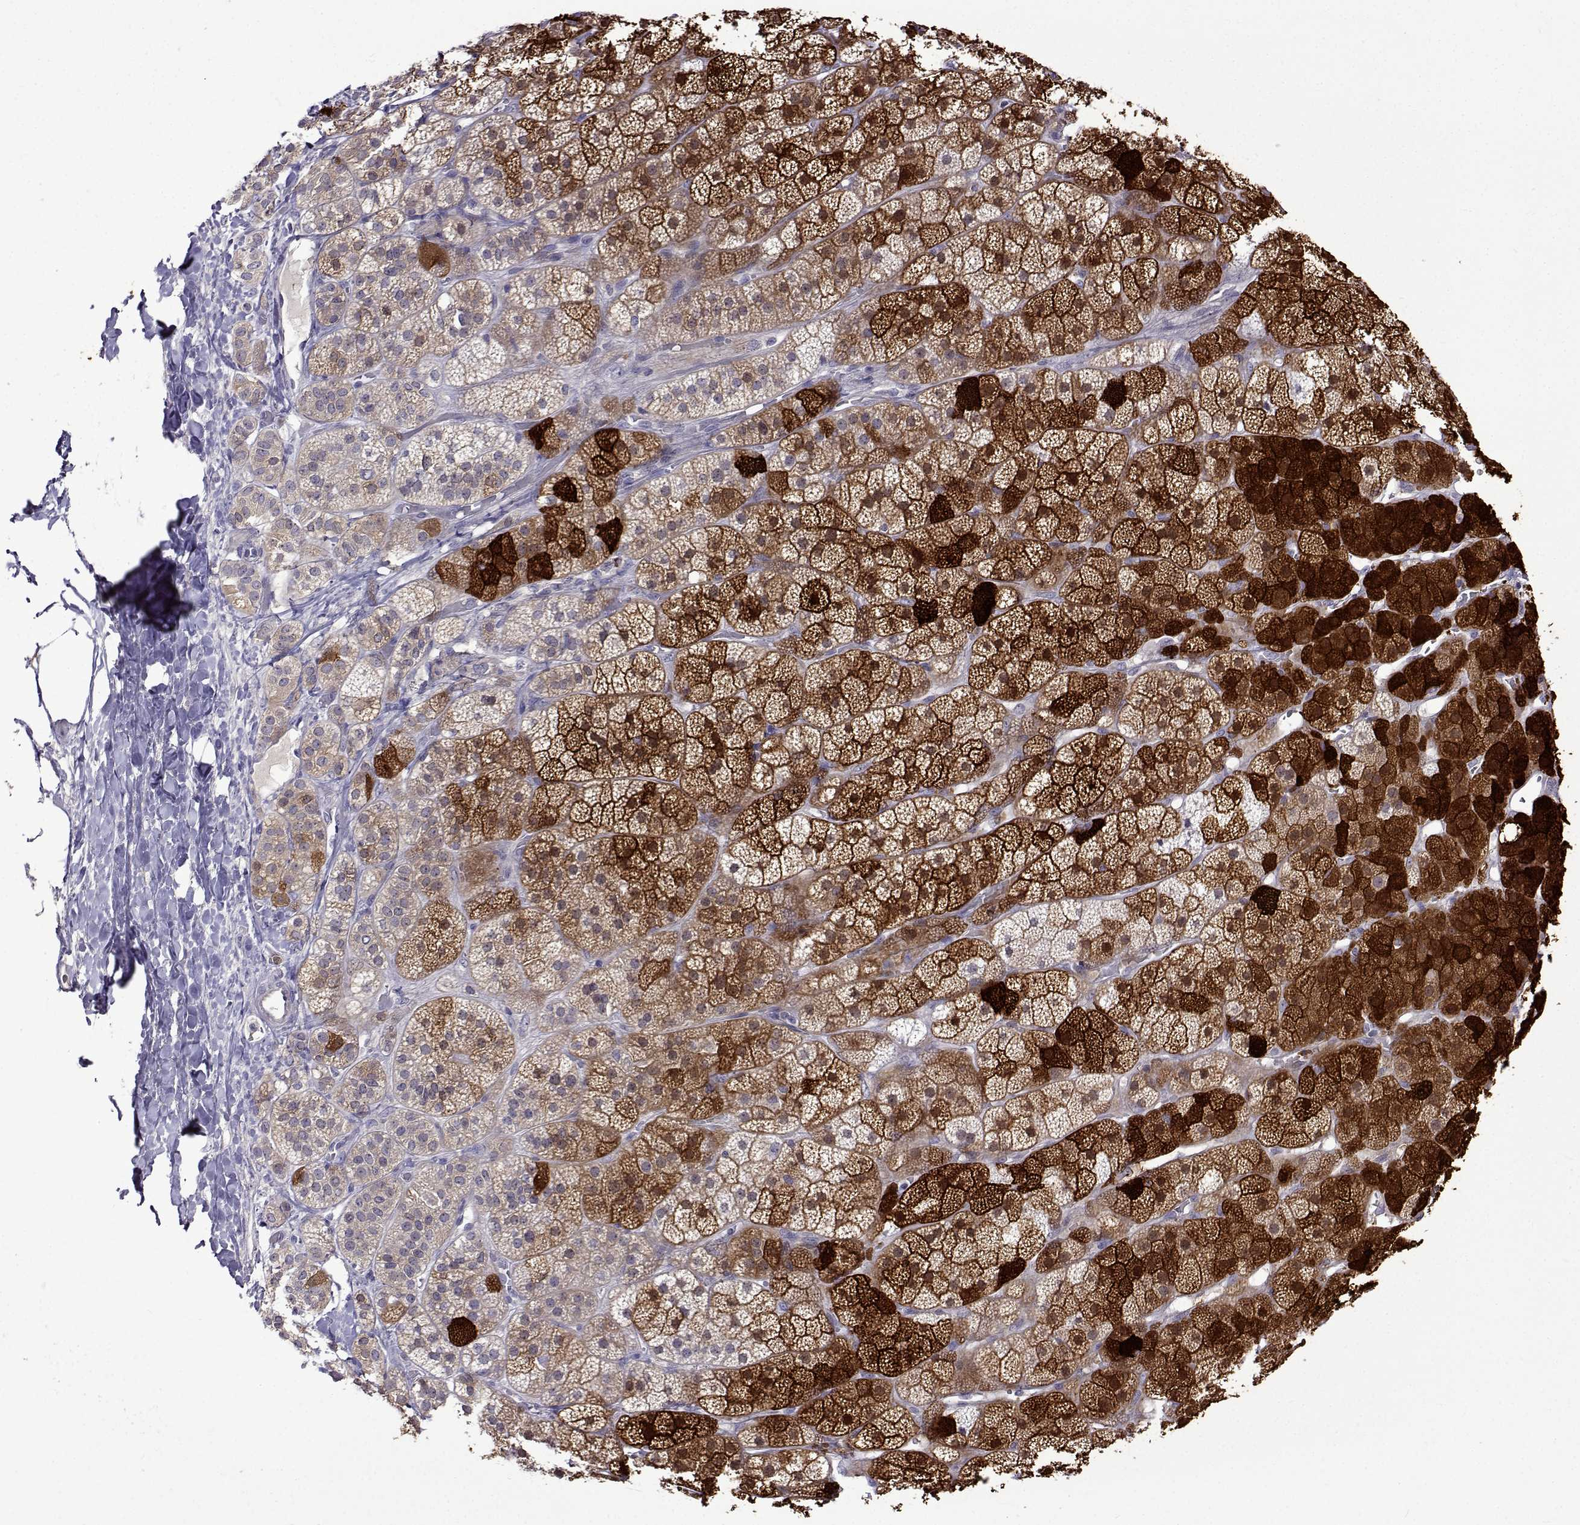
{"staining": {"intensity": "strong", "quantity": "25%-75%", "location": "cytoplasmic/membranous"}, "tissue": "adrenal gland", "cell_type": "Glandular cells", "image_type": "normal", "snomed": [{"axis": "morphology", "description": "Normal tissue, NOS"}, {"axis": "topography", "description": "Adrenal gland"}], "caption": "Immunohistochemical staining of normal human adrenal gland shows strong cytoplasmic/membranous protein positivity in about 25%-75% of glandular cells. (brown staining indicates protein expression, while blue staining denotes nuclei).", "gene": "SULT2A1", "patient": {"sex": "male", "age": 57}}